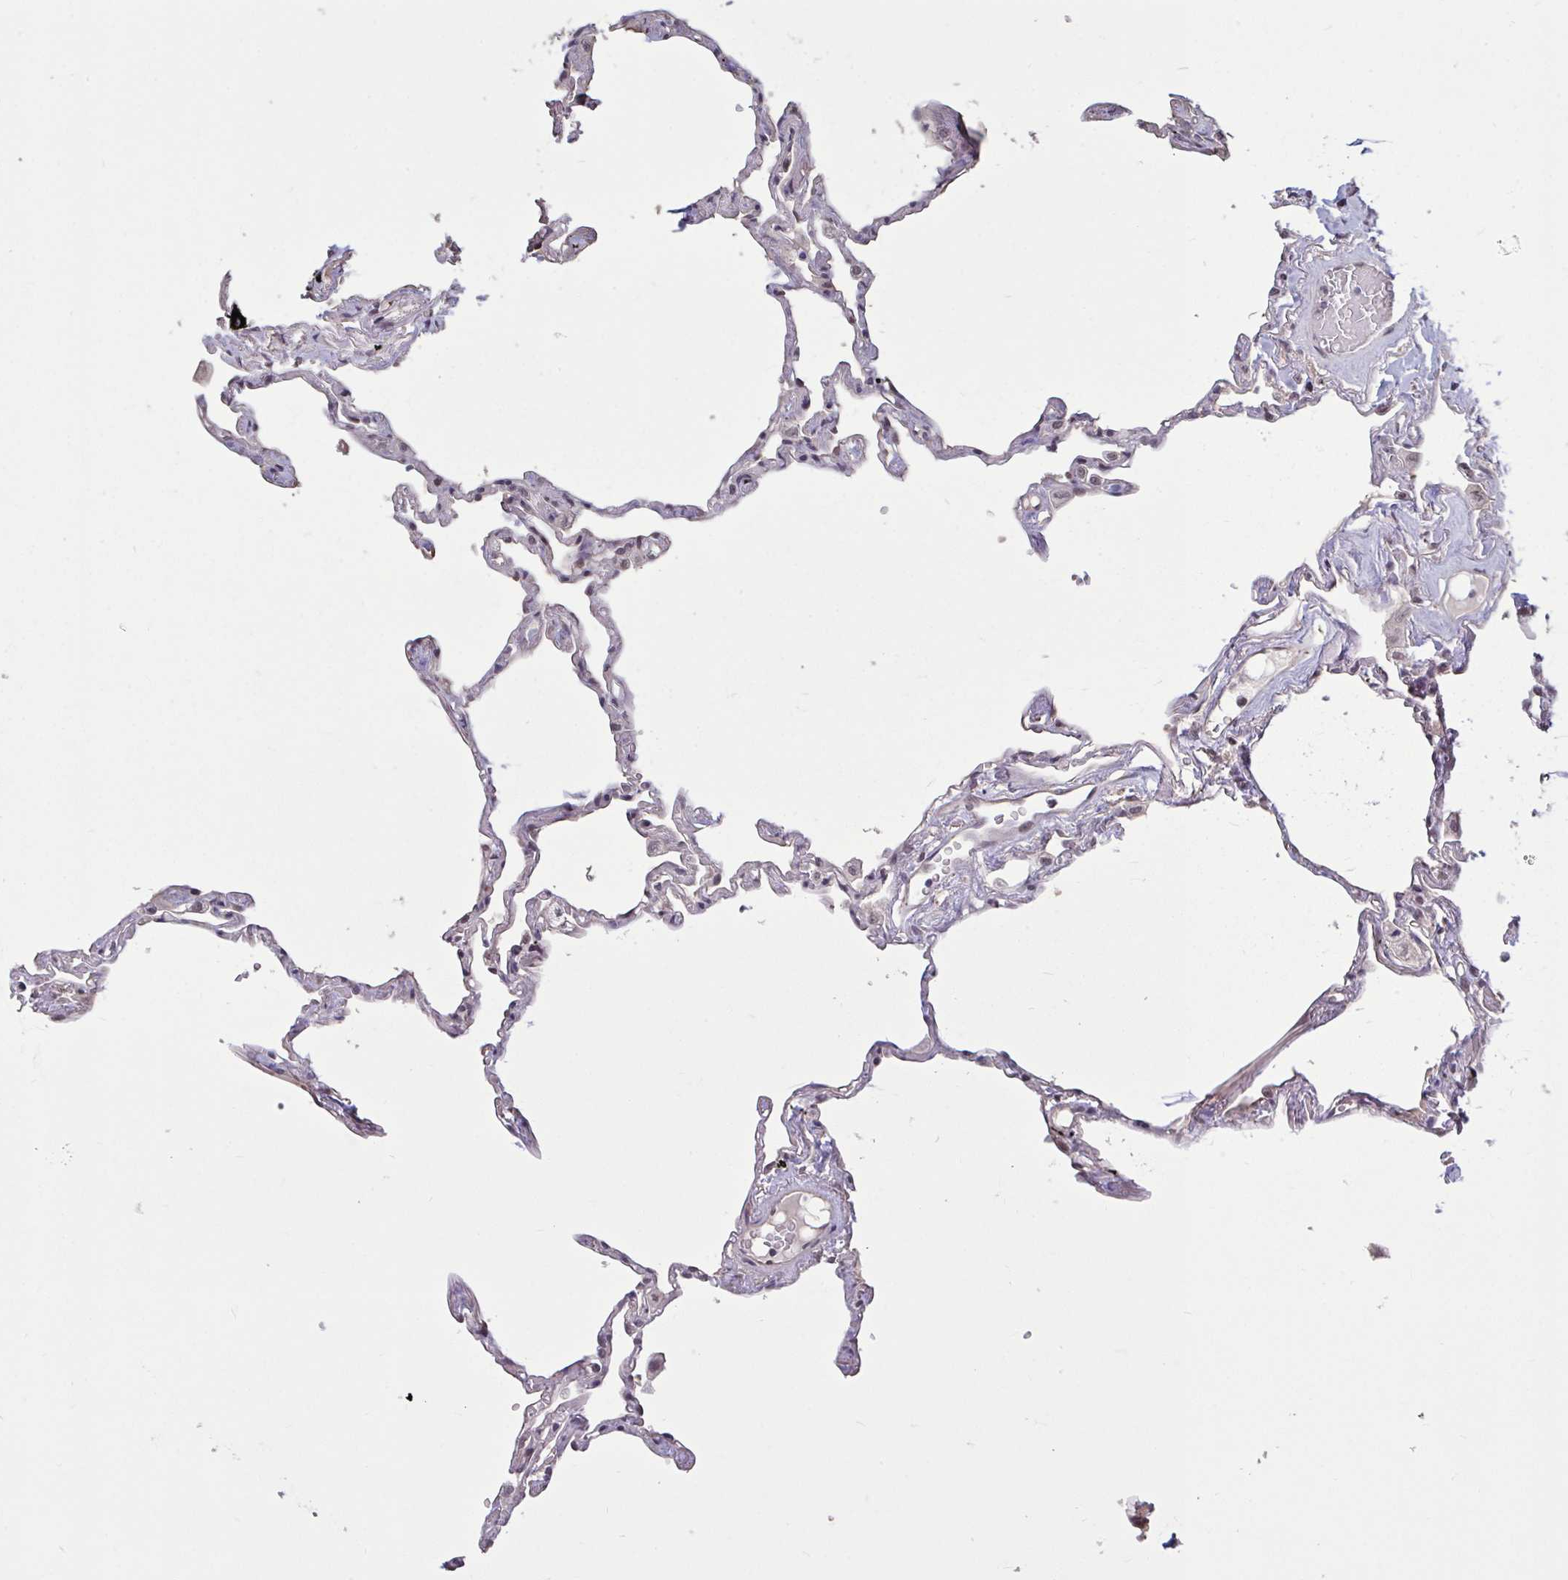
{"staining": {"intensity": "moderate", "quantity": "<25%", "location": "nuclear"}, "tissue": "lung", "cell_type": "Alveolar cells", "image_type": "normal", "snomed": [{"axis": "morphology", "description": "Normal tissue, NOS"}, {"axis": "topography", "description": "Lung"}], "caption": "The immunohistochemical stain labels moderate nuclear expression in alveolar cells of unremarkable lung.", "gene": "ZNF414", "patient": {"sex": "female", "age": 67}}